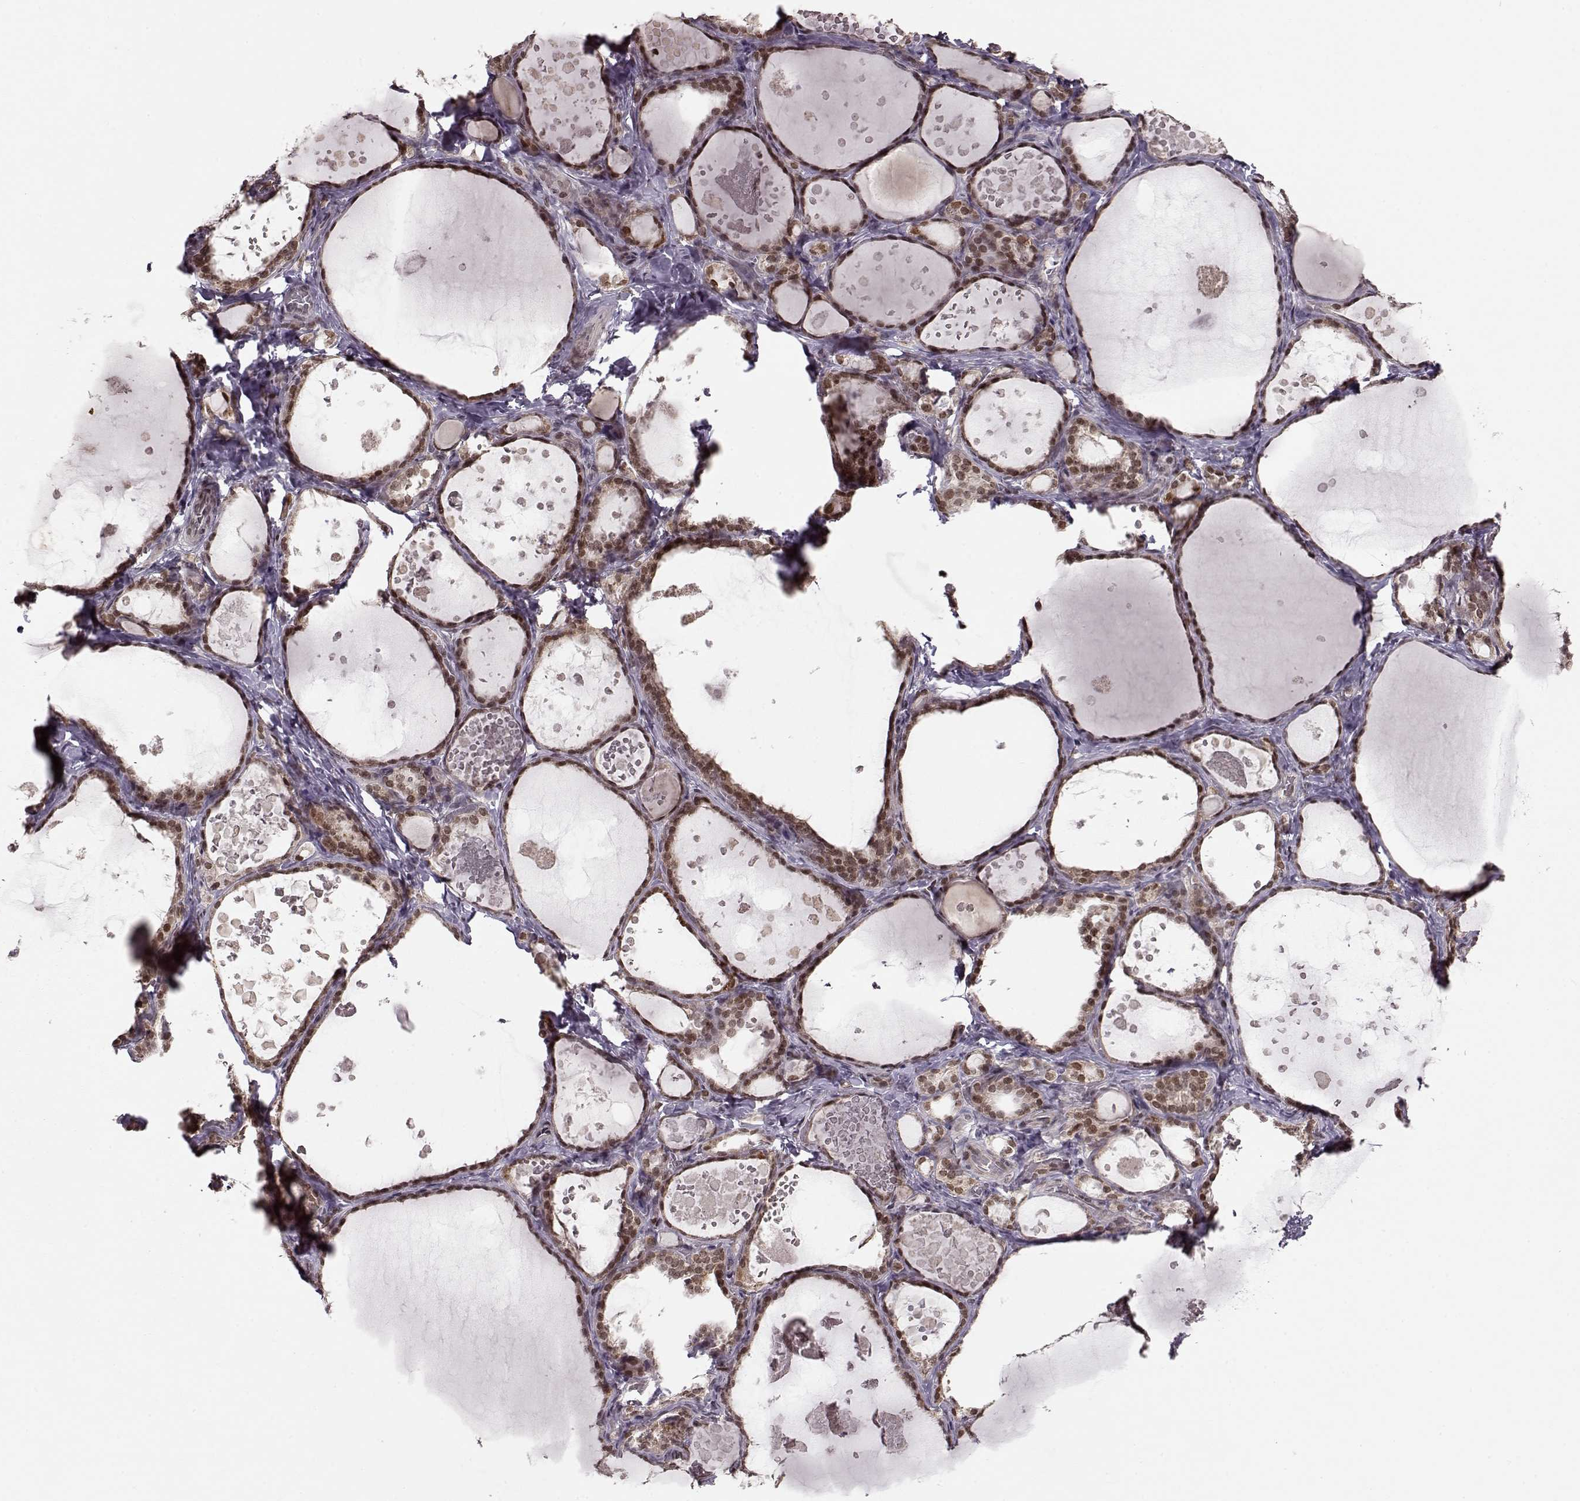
{"staining": {"intensity": "moderate", "quantity": ">75%", "location": "nuclear"}, "tissue": "thyroid gland", "cell_type": "Glandular cells", "image_type": "normal", "snomed": [{"axis": "morphology", "description": "Normal tissue, NOS"}, {"axis": "topography", "description": "Thyroid gland"}], "caption": "Moderate nuclear expression is seen in about >75% of glandular cells in unremarkable thyroid gland.", "gene": "RAI1", "patient": {"sex": "female", "age": 56}}